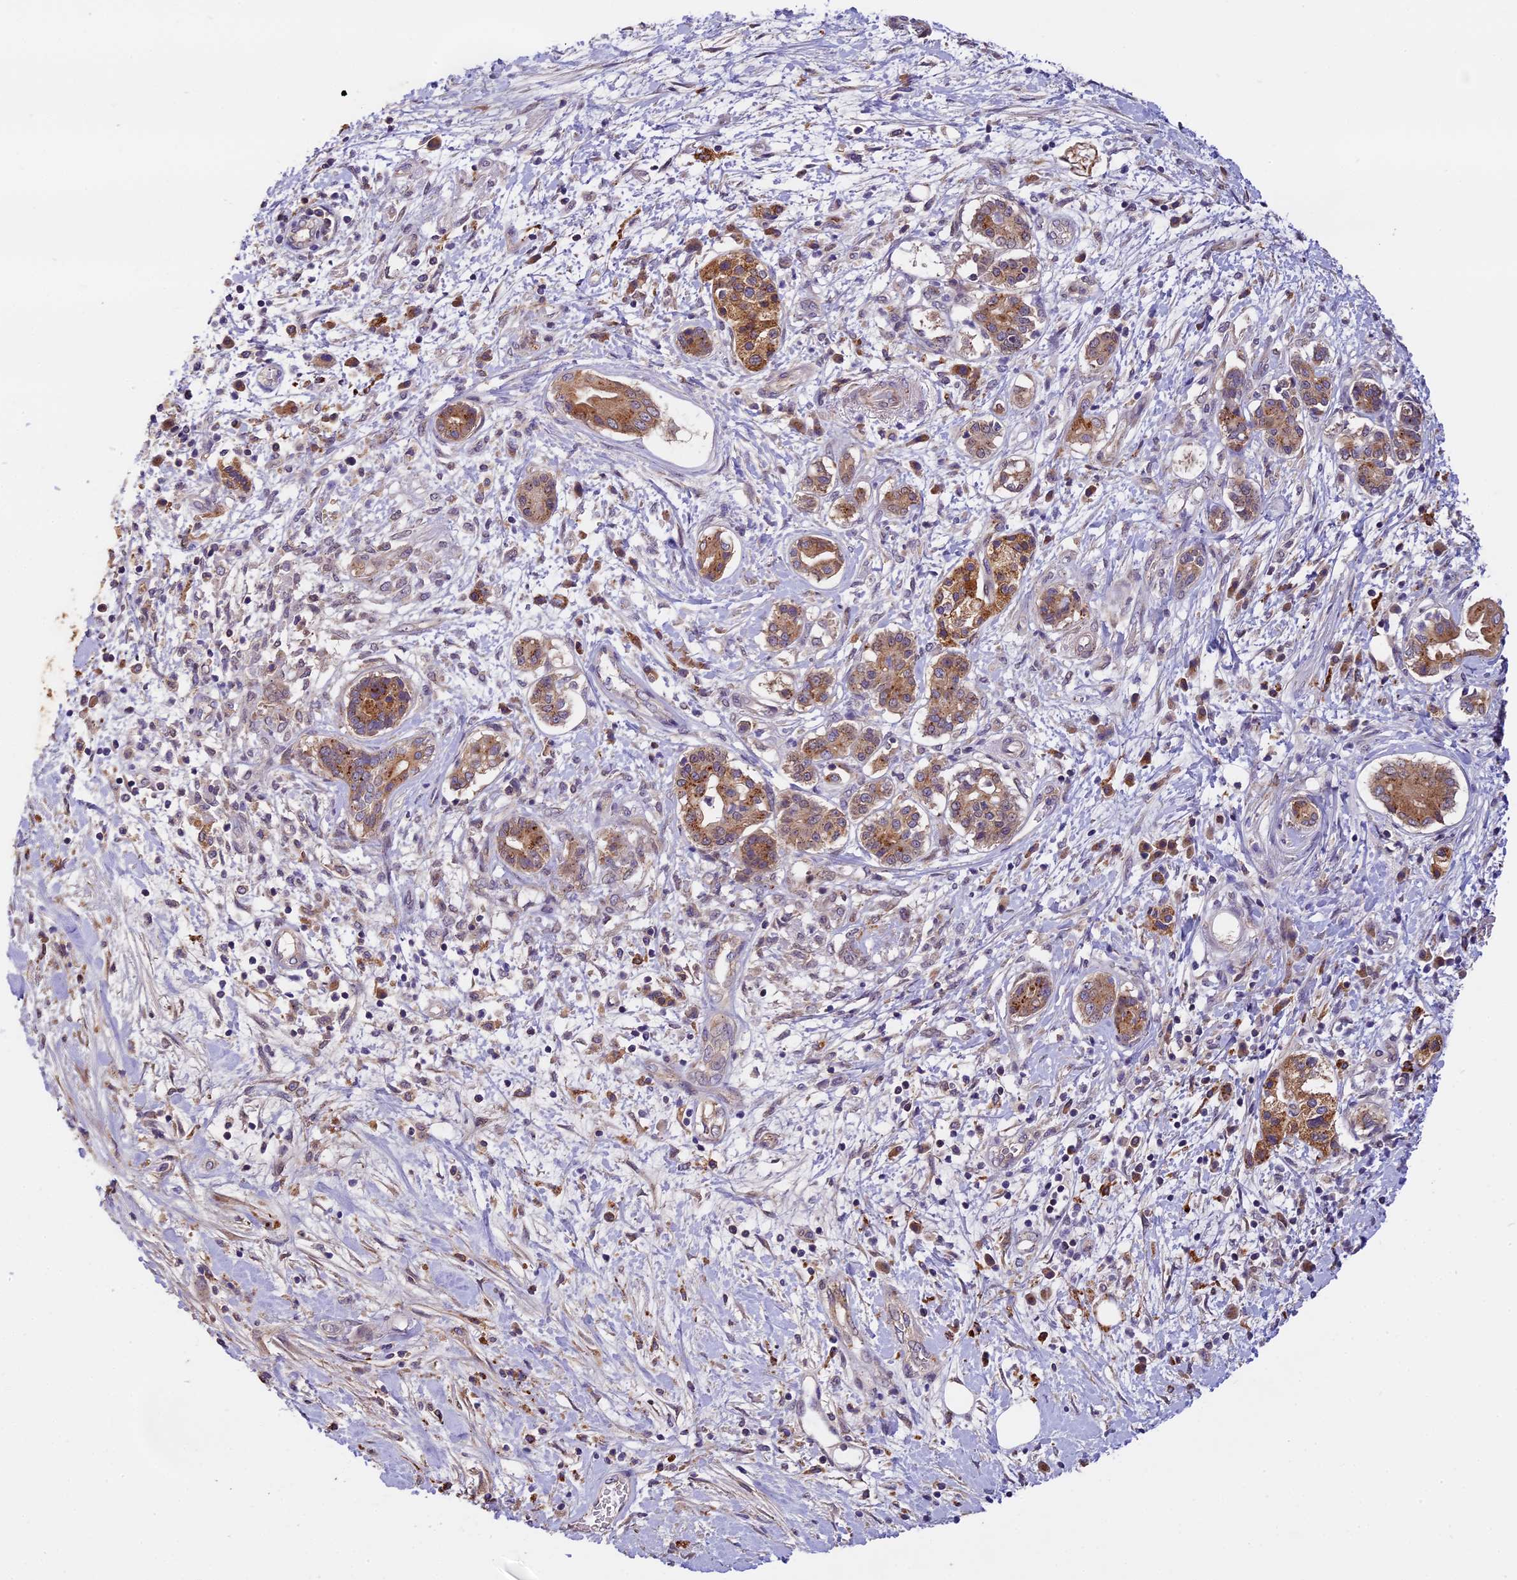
{"staining": {"intensity": "moderate", "quantity": ">75%", "location": "cytoplasmic/membranous"}, "tissue": "pancreatic cancer", "cell_type": "Tumor cells", "image_type": "cancer", "snomed": [{"axis": "morphology", "description": "Adenocarcinoma, NOS"}, {"axis": "topography", "description": "Pancreas"}], "caption": "Immunohistochemical staining of human pancreatic adenocarcinoma displays moderate cytoplasmic/membranous protein expression in approximately >75% of tumor cells.", "gene": "COPE", "patient": {"sex": "female", "age": 73}}